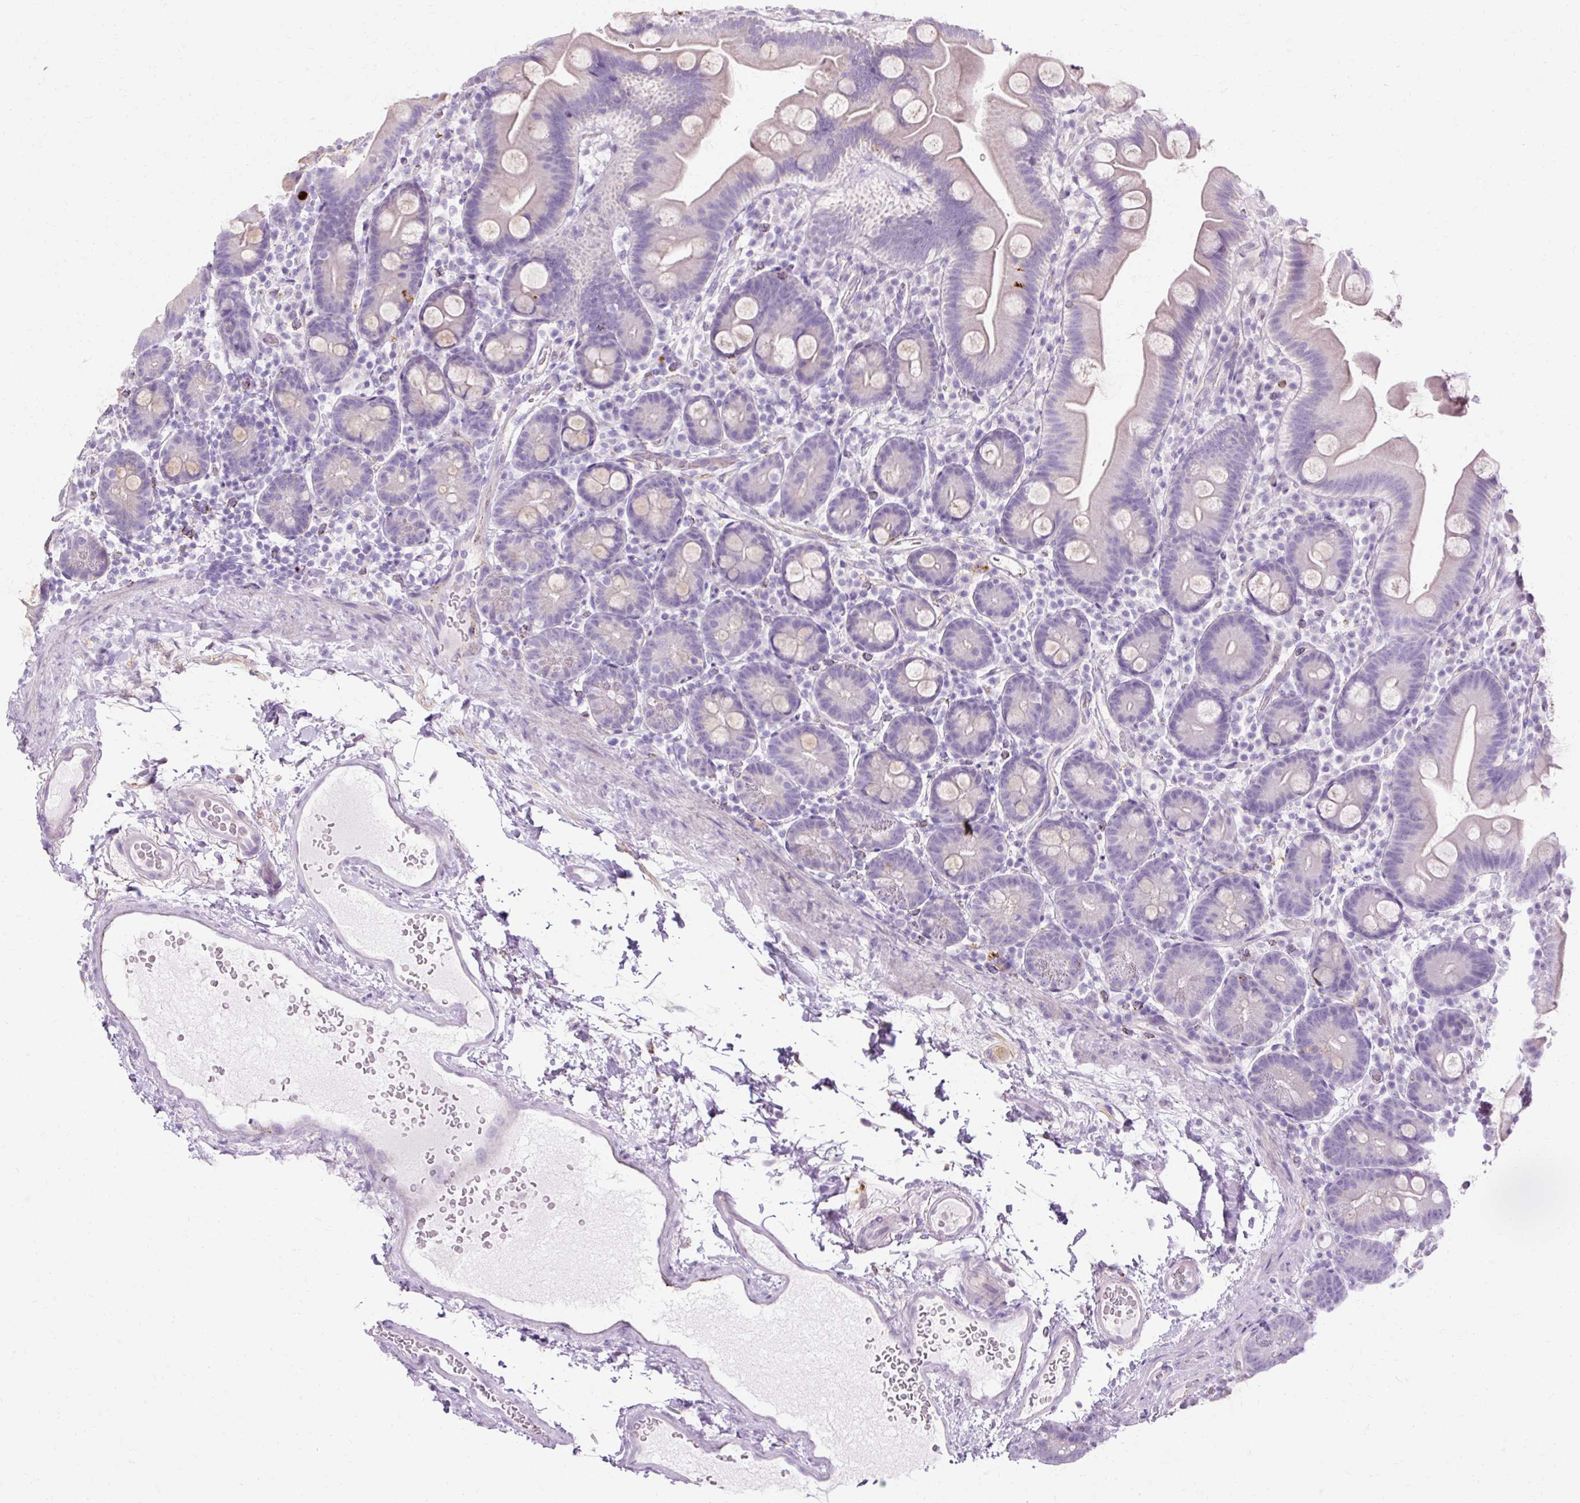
{"staining": {"intensity": "negative", "quantity": "none", "location": "none"}, "tissue": "small intestine", "cell_type": "Glandular cells", "image_type": "normal", "snomed": [{"axis": "morphology", "description": "Normal tissue, NOS"}, {"axis": "topography", "description": "Small intestine"}], "caption": "The immunohistochemistry (IHC) micrograph has no significant staining in glandular cells of small intestine. (Brightfield microscopy of DAB (3,3'-diaminobenzidine) immunohistochemistry (IHC) at high magnification).", "gene": "HSD11B1", "patient": {"sex": "female", "age": 68}}